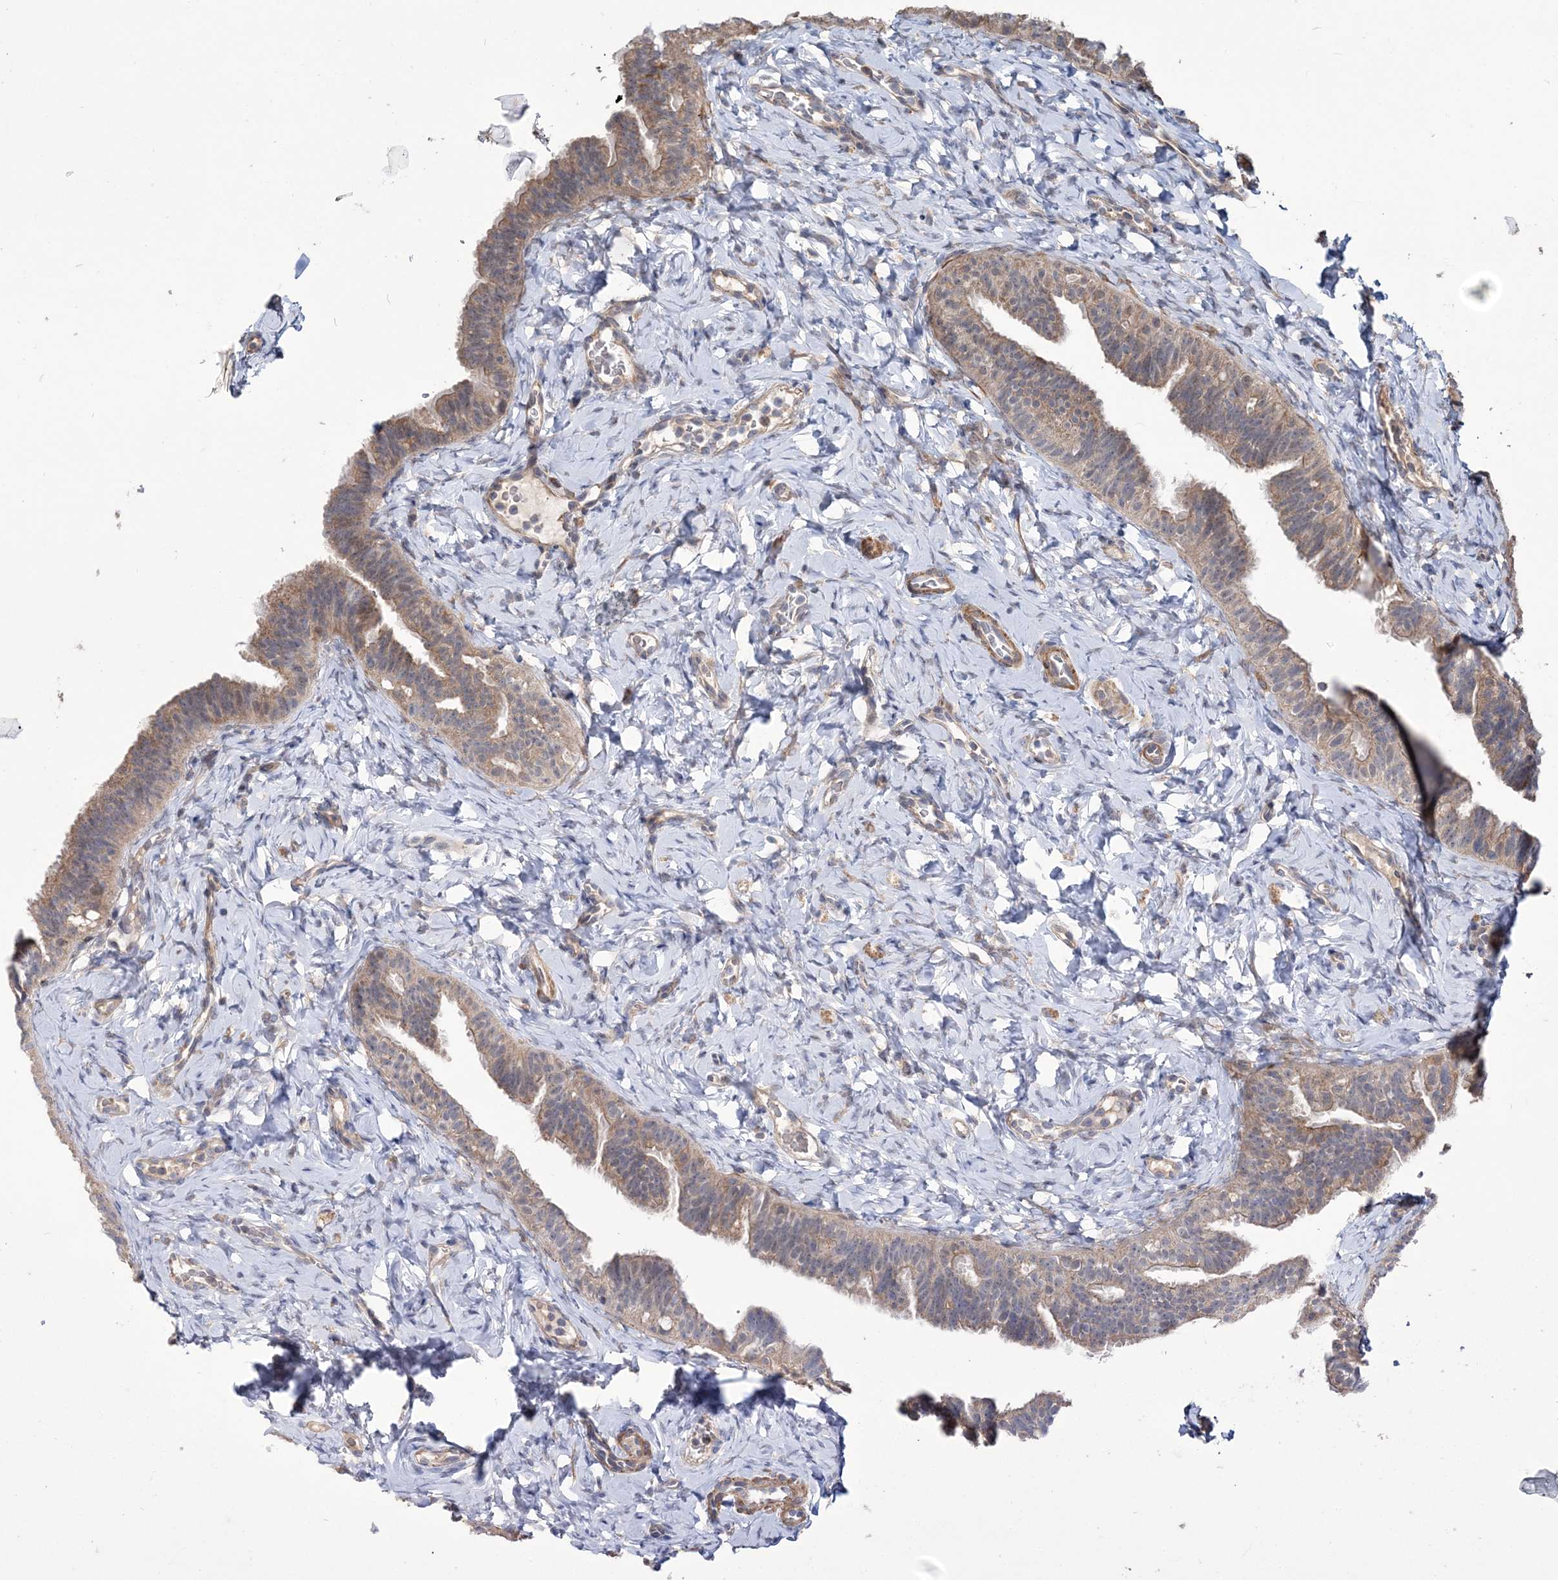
{"staining": {"intensity": "moderate", "quantity": "25%-75%", "location": "cytoplasmic/membranous"}, "tissue": "fallopian tube", "cell_type": "Glandular cells", "image_type": "normal", "snomed": [{"axis": "morphology", "description": "Normal tissue, NOS"}, {"axis": "topography", "description": "Fallopian tube"}], "caption": "This is a photomicrograph of immunohistochemistry (IHC) staining of benign fallopian tube, which shows moderate expression in the cytoplasmic/membranous of glandular cells.", "gene": "PPP2R2B", "patient": {"sex": "female", "age": 39}}